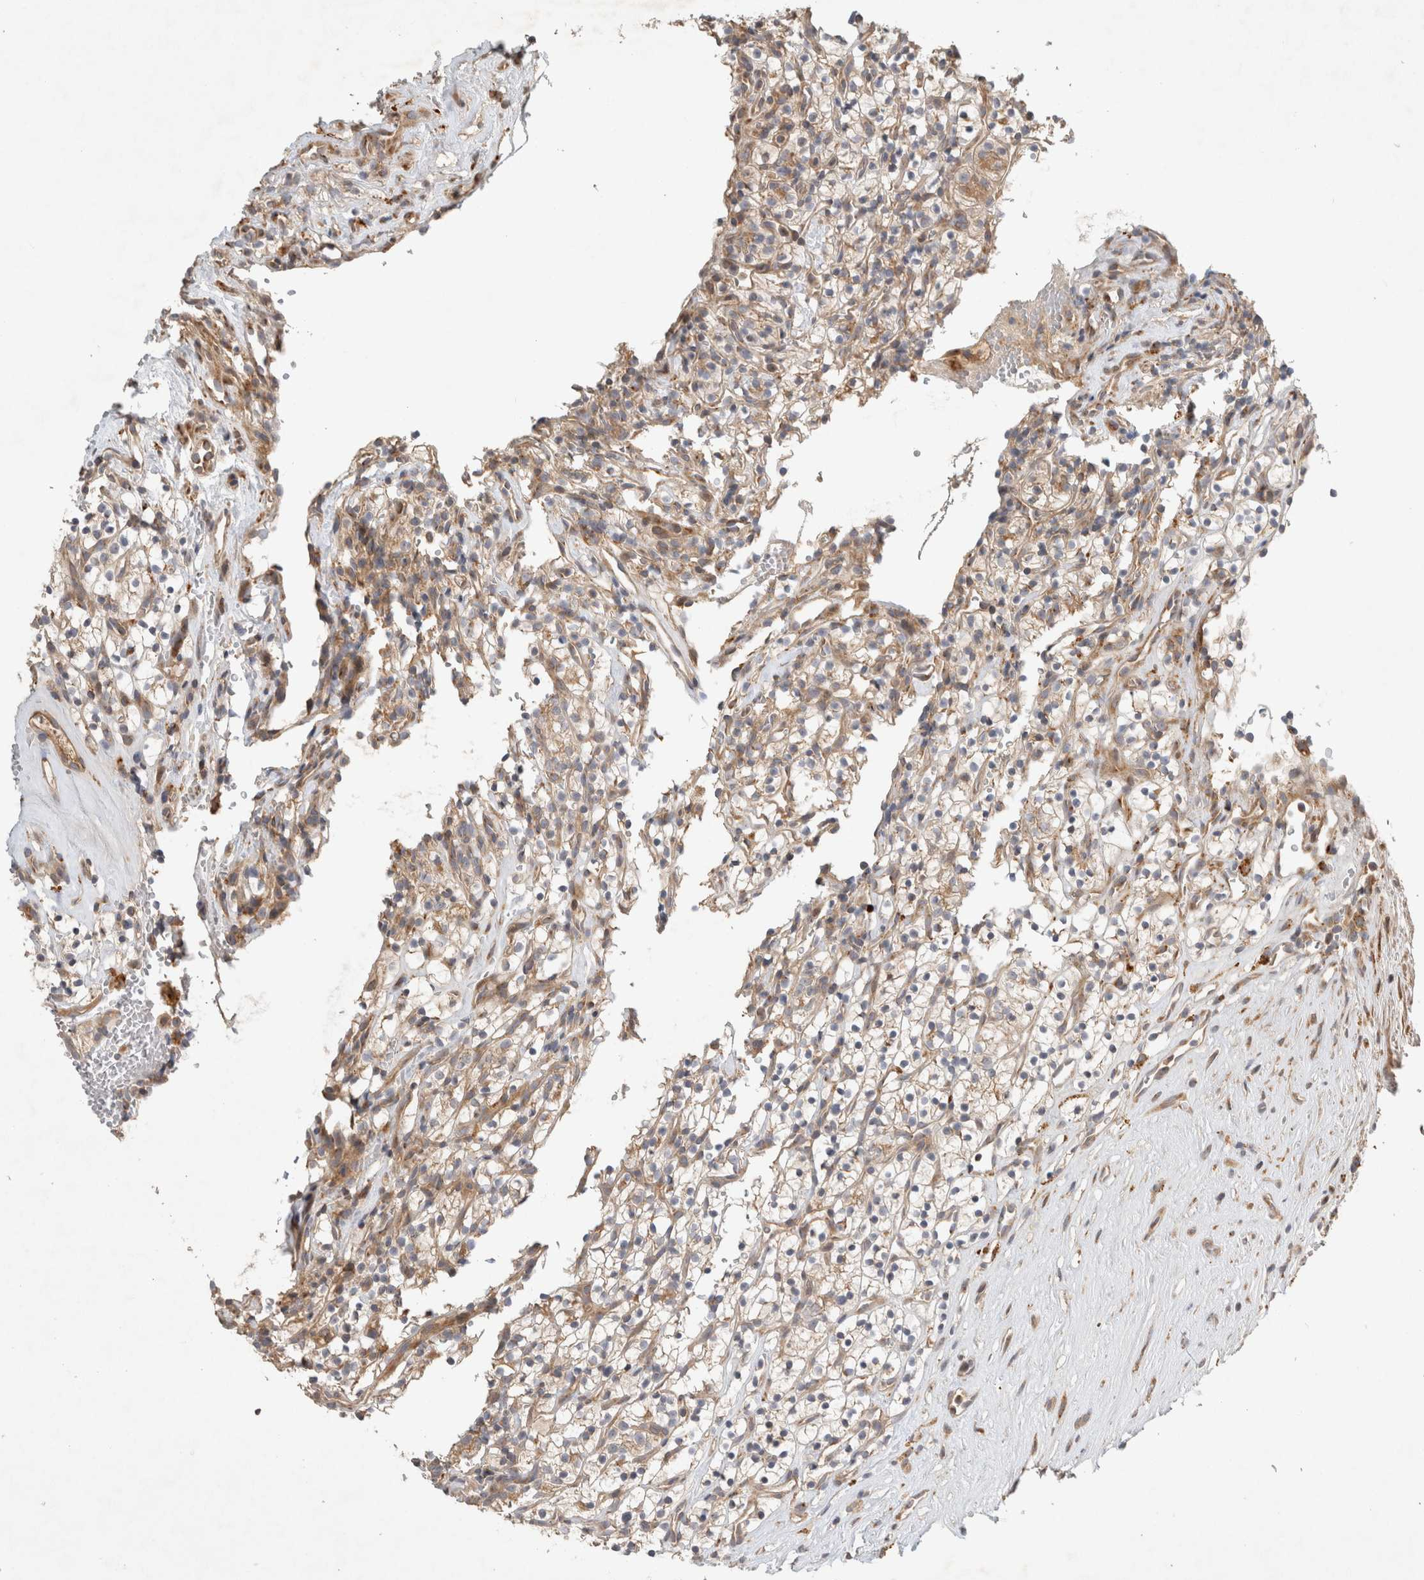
{"staining": {"intensity": "weak", "quantity": "25%-75%", "location": "cytoplasmic/membranous"}, "tissue": "renal cancer", "cell_type": "Tumor cells", "image_type": "cancer", "snomed": [{"axis": "morphology", "description": "Adenocarcinoma, NOS"}, {"axis": "topography", "description": "Kidney"}], "caption": "A high-resolution photomicrograph shows IHC staining of renal adenocarcinoma, which demonstrates weak cytoplasmic/membranous positivity in about 25%-75% of tumor cells. (brown staining indicates protein expression, while blue staining denotes nuclei).", "gene": "ARMC9", "patient": {"sex": "female", "age": 57}}